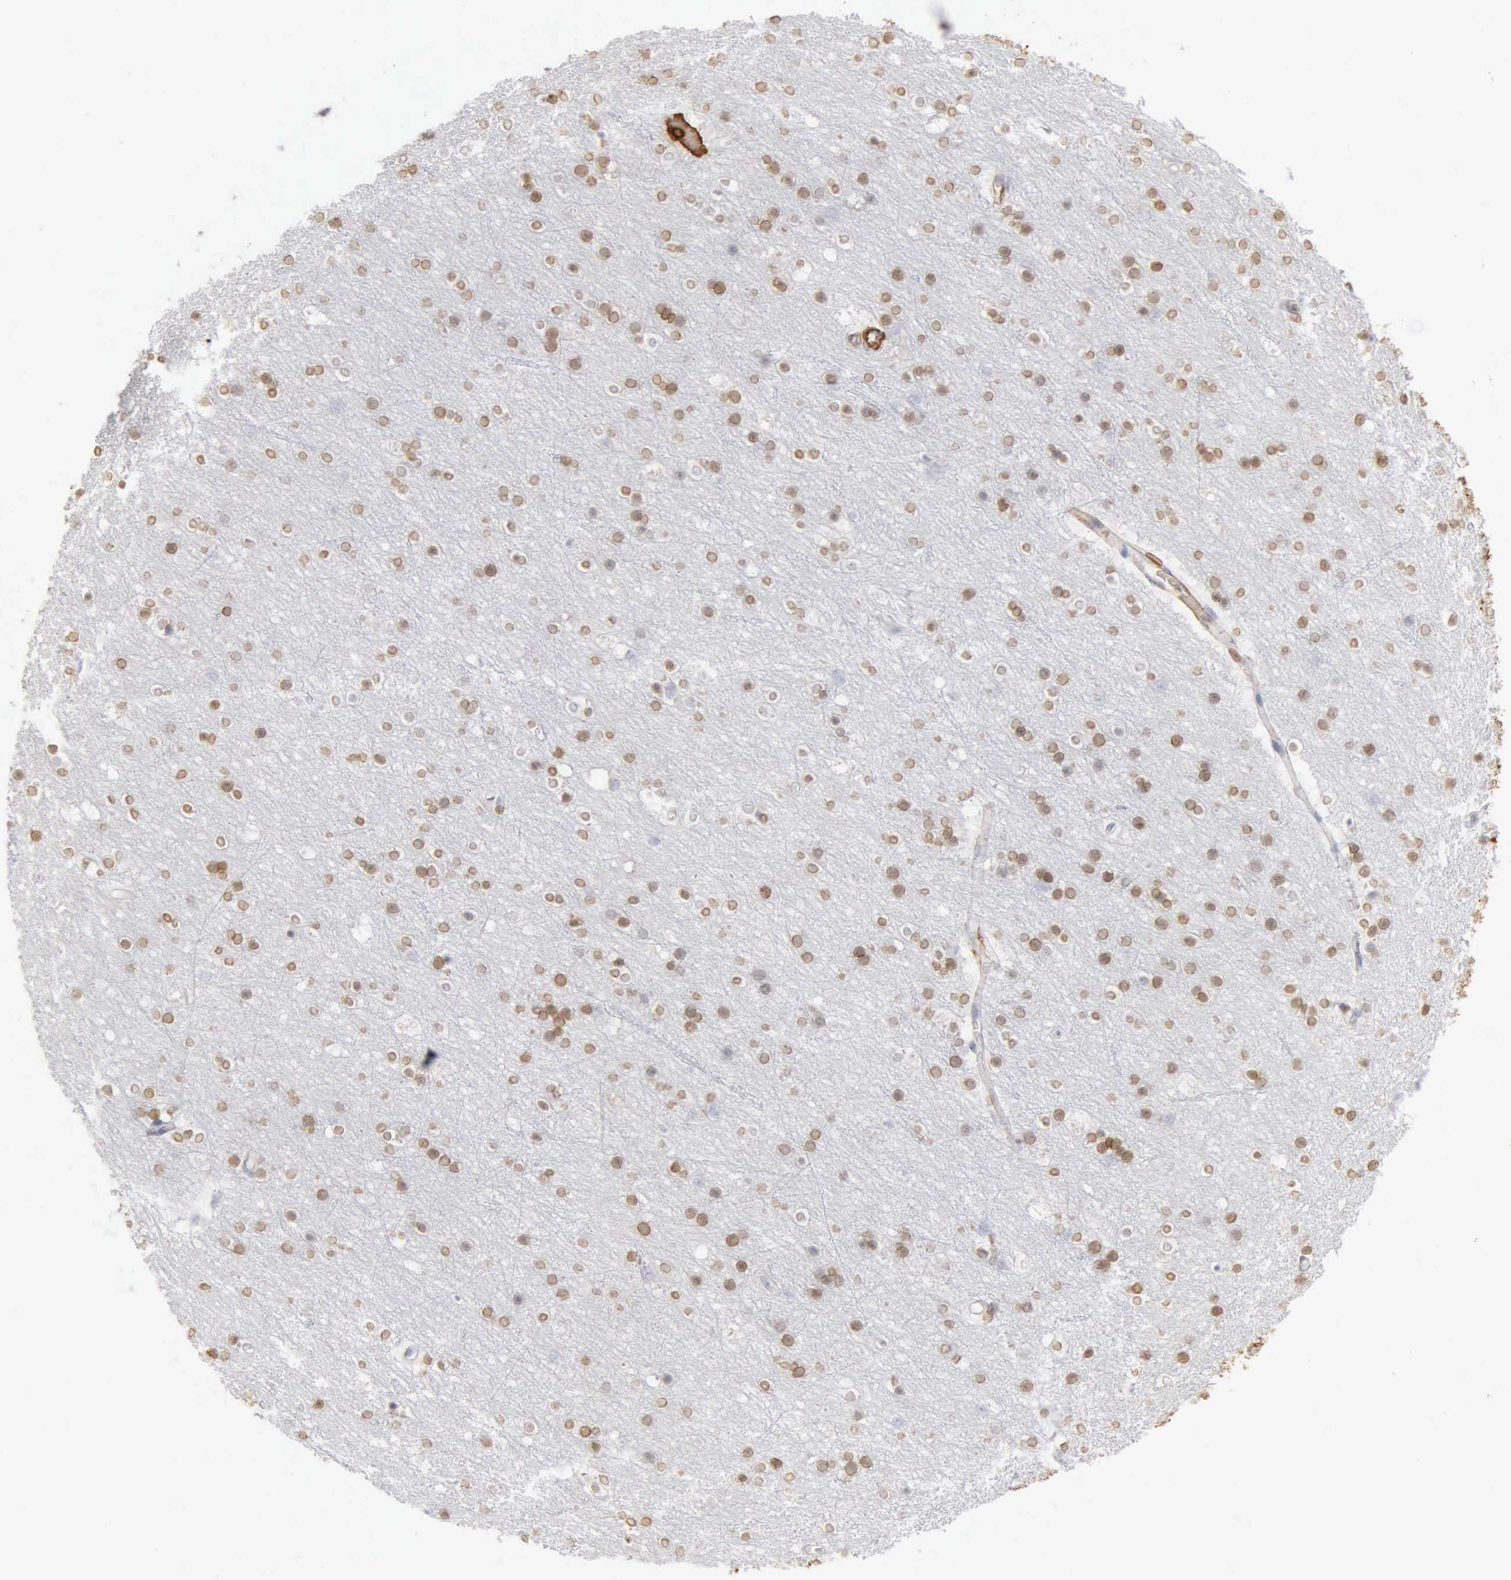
{"staining": {"intensity": "moderate", "quantity": "<25%", "location": "nuclear"}, "tissue": "cerebral cortex", "cell_type": "Endothelial cells", "image_type": "normal", "snomed": [{"axis": "morphology", "description": "Normal tissue, NOS"}, {"axis": "topography", "description": "Cerebral cortex"}], "caption": "Endothelial cells demonstrate low levels of moderate nuclear staining in approximately <25% of cells in benign cerebral cortex. (brown staining indicates protein expression, while blue staining denotes nuclei).", "gene": "CNN1", "patient": {"sex": "female", "age": 54}}